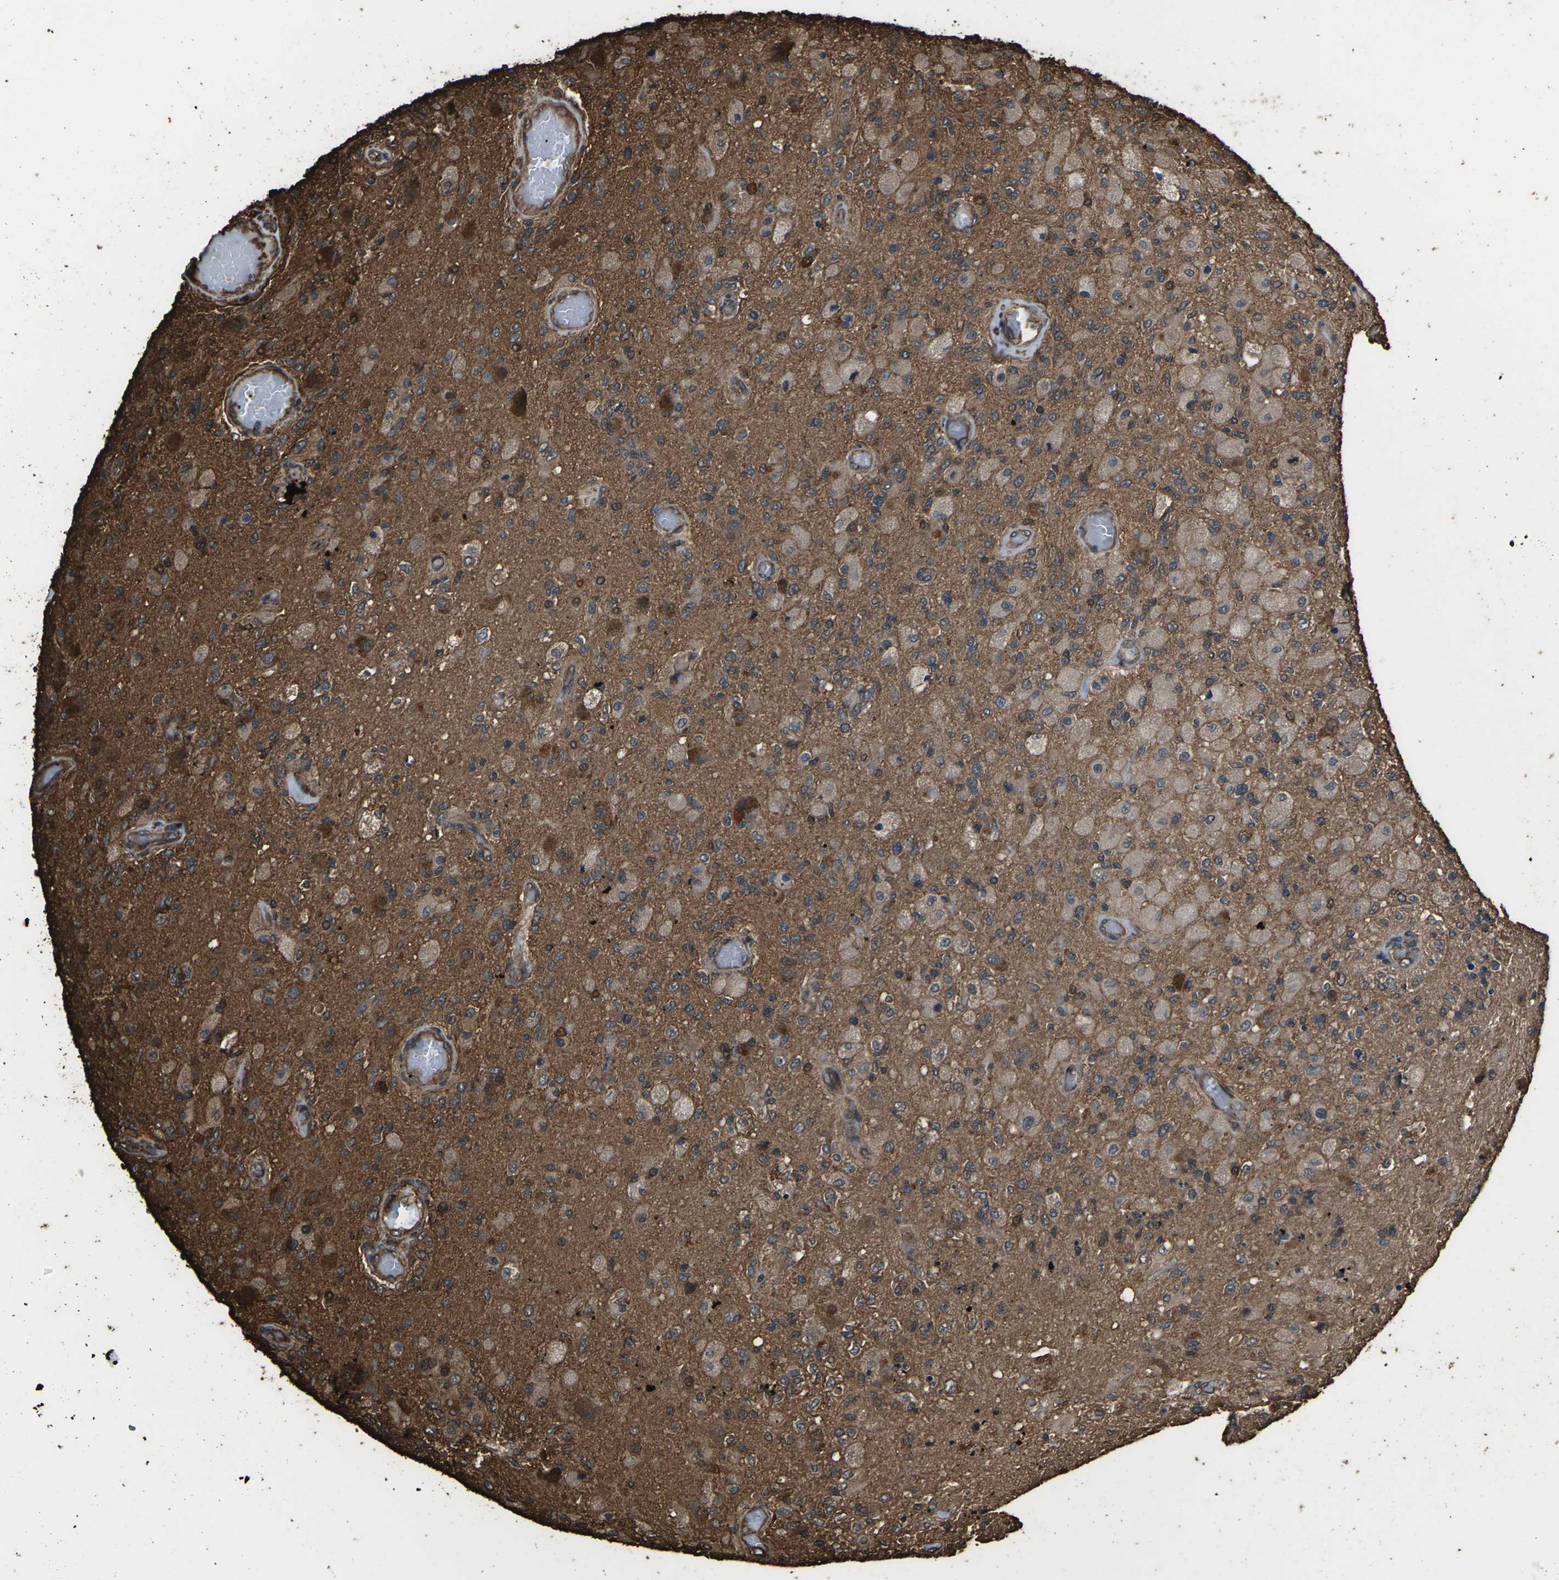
{"staining": {"intensity": "moderate", "quantity": ">75%", "location": "cytoplasmic/membranous"}, "tissue": "glioma", "cell_type": "Tumor cells", "image_type": "cancer", "snomed": [{"axis": "morphology", "description": "Normal tissue, NOS"}, {"axis": "morphology", "description": "Glioma, malignant, High grade"}, {"axis": "topography", "description": "Cerebral cortex"}], "caption": "Immunohistochemical staining of human high-grade glioma (malignant) demonstrates medium levels of moderate cytoplasmic/membranous protein positivity in approximately >75% of tumor cells. The staining is performed using DAB brown chromogen to label protein expression. The nuclei are counter-stained blue using hematoxylin.", "gene": "DHPS", "patient": {"sex": "male", "age": 77}}